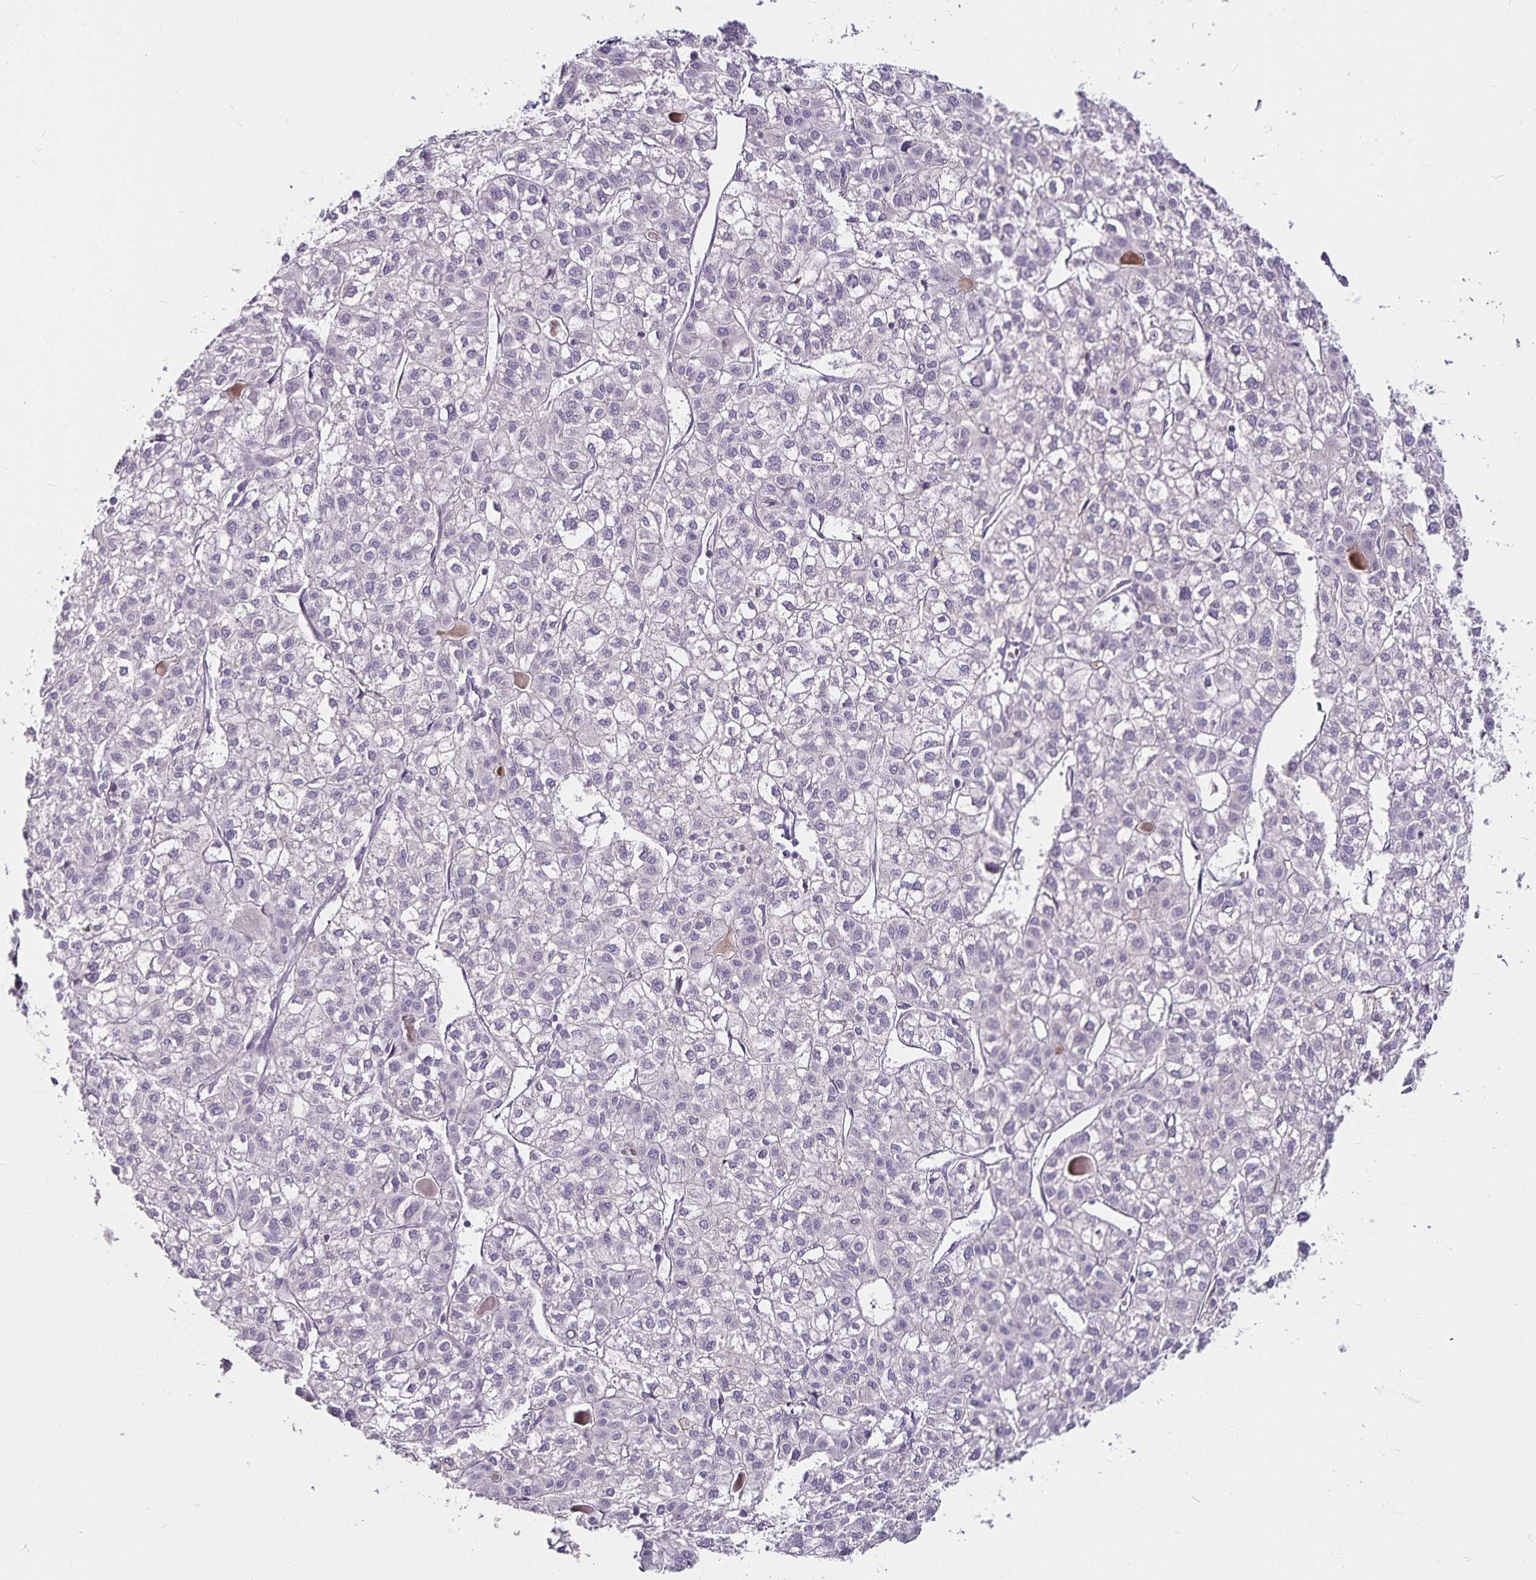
{"staining": {"intensity": "negative", "quantity": "none", "location": "none"}, "tissue": "liver cancer", "cell_type": "Tumor cells", "image_type": "cancer", "snomed": [{"axis": "morphology", "description": "Carcinoma, Hepatocellular, NOS"}, {"axis": "topography", "description": "Liver"}], "caption": "Immunohistochemistry micrograph of neoplastic tissue: human liver cancer (hepatocellular carcinoma) stained with DAB (3,3'-diaminobenzidine) displays no significant protein staining in tumor cells.", "gene": "CA12", "patient": {"sex": "female", "age": 43}}